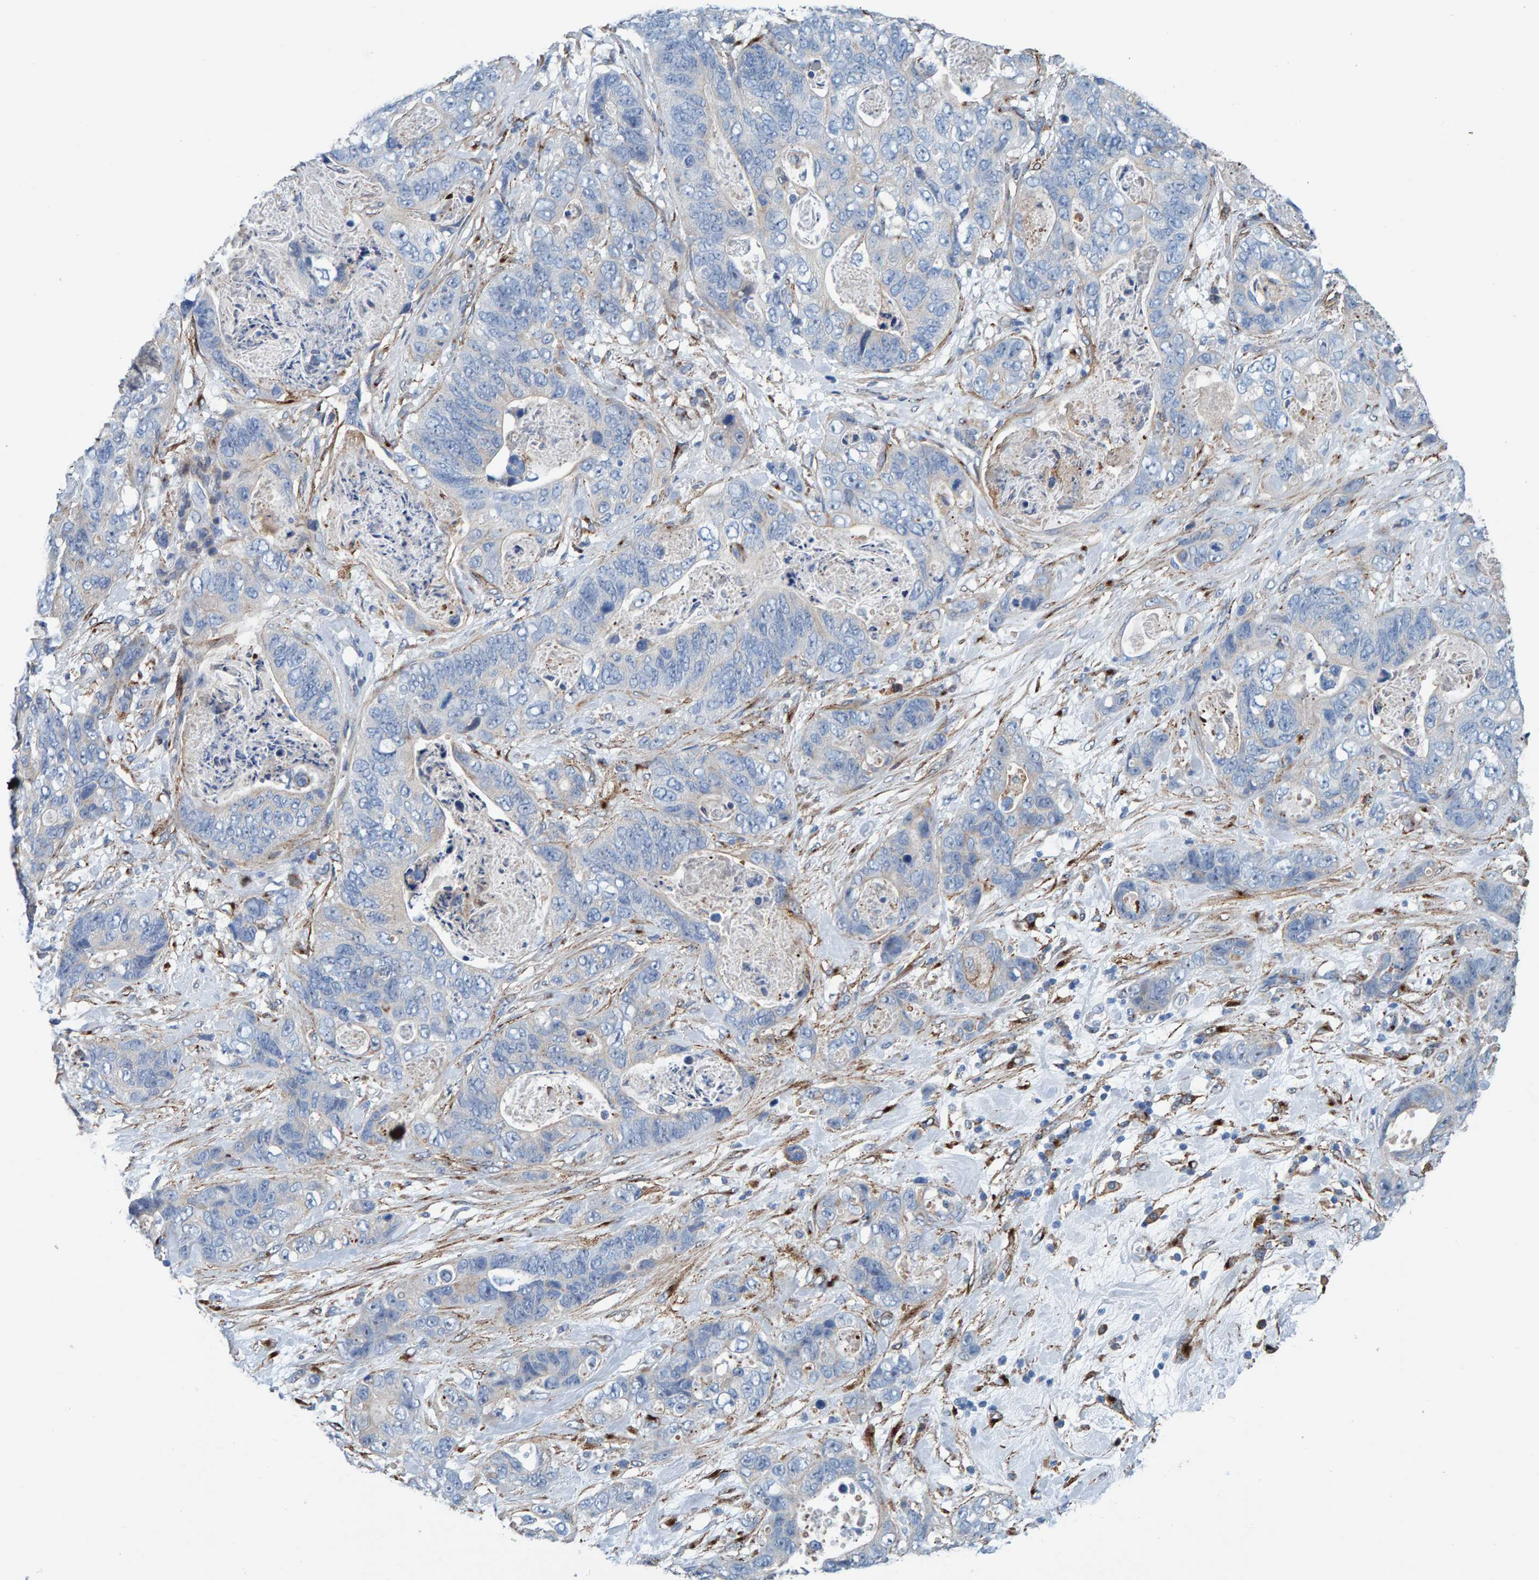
{"staining": {"intensity": "negative", "quantity": "none", "location": "none"}, "tissue": "stomach cancer", "cell_type": "Tumor cells", "image_type": "cancer", "snomed": [{"axis": "morphology", "description": "Normal tissue, NOS"}, {"axis": "morphology", "description": "Adenocarcinoma, NOS"}, {"axis": "topography", "description": "Stomach"}], "caption": "This is a micrograph of immunohistochemistry staining of adenocarcinoma (stomach), which shows no staining in tumor cells.", "gene": "LRP1", "patient": {"sex": "female", "age": 89}}